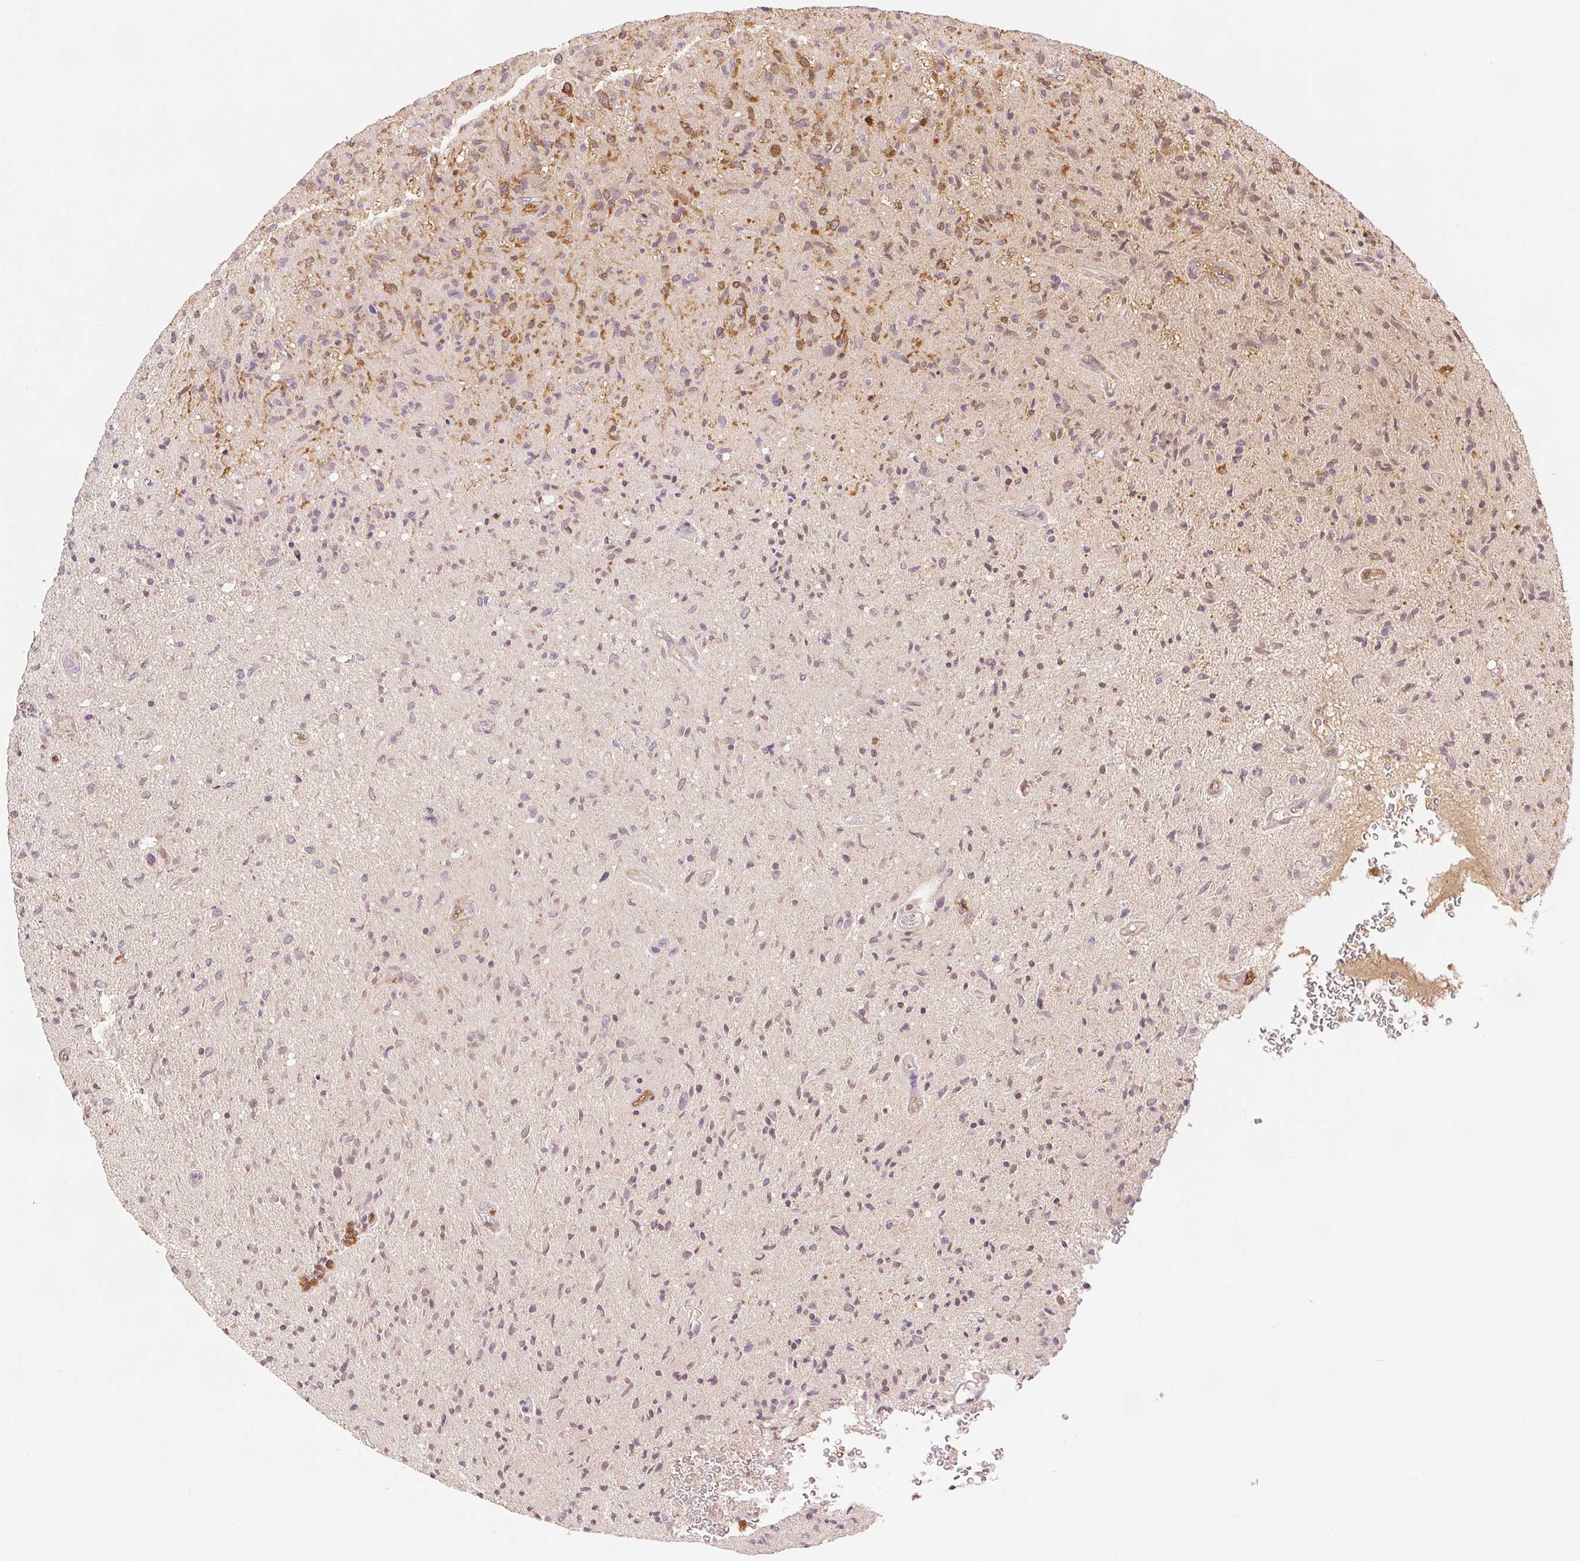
{"staining": {"intensity": "moderate", "quantity": "<25%", "location": "cytoplasmic/membranous"}, "tissue": "glioma", "cell_type": "Tumor cells", "image_type": "cancer", "snomed": [{"axis": "morphology", "description": "Glioma, malignant, High grade"}, {"axis": "topography", "description": "Brain"}], "caption": "High-grade glioma (malignant) was stained to show a protein in brown. There is low levels of moderate cytoplasmic/membranous expression in about <25% of tumor cells.", "gene": "DIAPH2", "patient": {"sex": "male", "age": 54}}